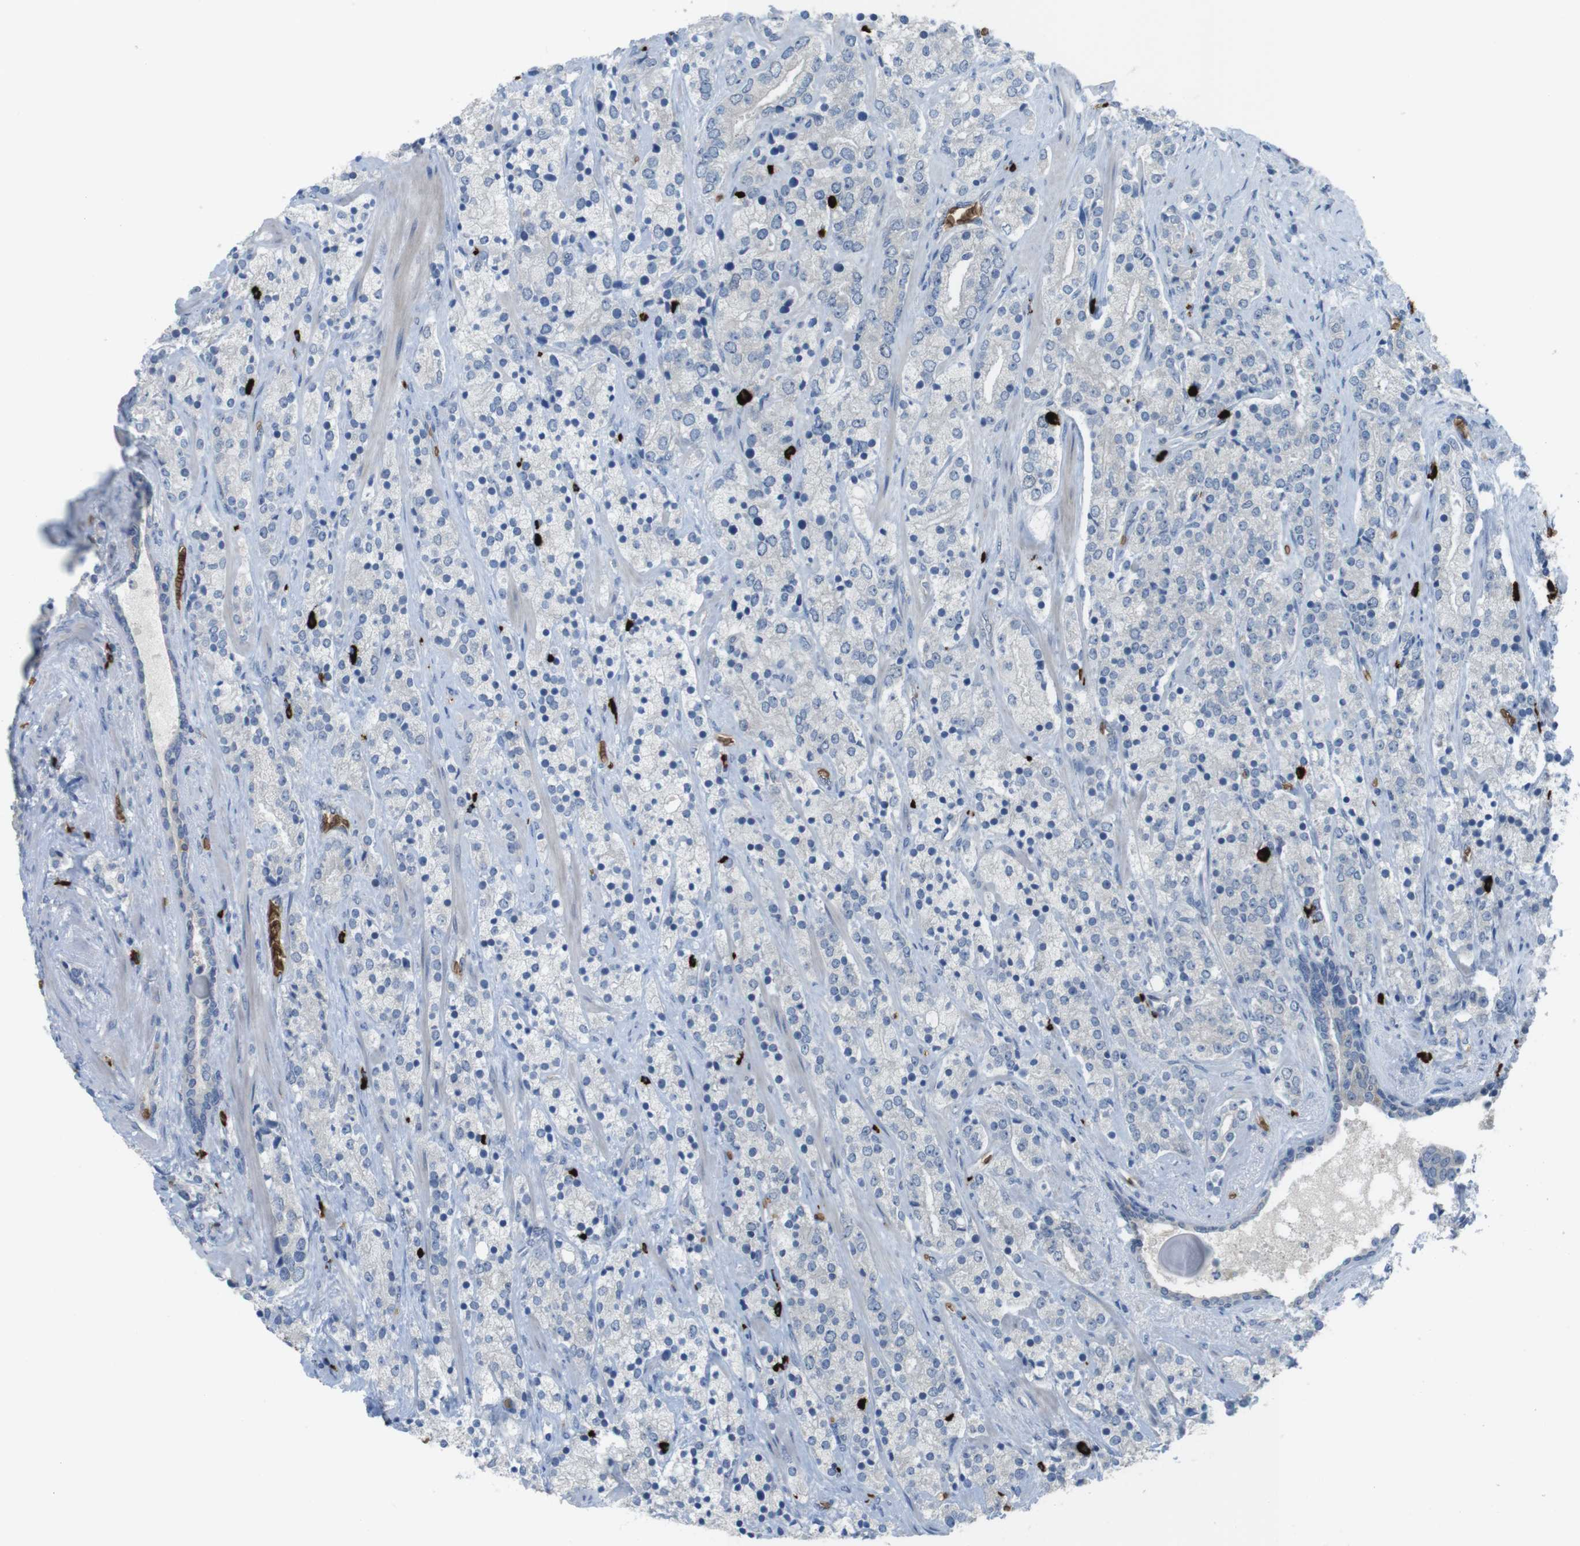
{"staining": {"intensity": "negative", "quantity": "none", "location": "none"}, "tissue": "prostate cancer", "cell_type": "Tumor cells", "image_type": "cancer", "snomed": [{"axis": "morphology", "description": "Adenocarcinoma, High grade"}, {"axis": "topography", "description": "Prostate"}], "caption": "This image is of prostate high-grade adenocarcinoma stained with immunohistochemistry (IHC) to label a protein in brown with the nuclei are counter-stained blue. There is no staining in tumor cells.", "gene": "GYPA", "patient": {"sex": "male", "age": 71}}